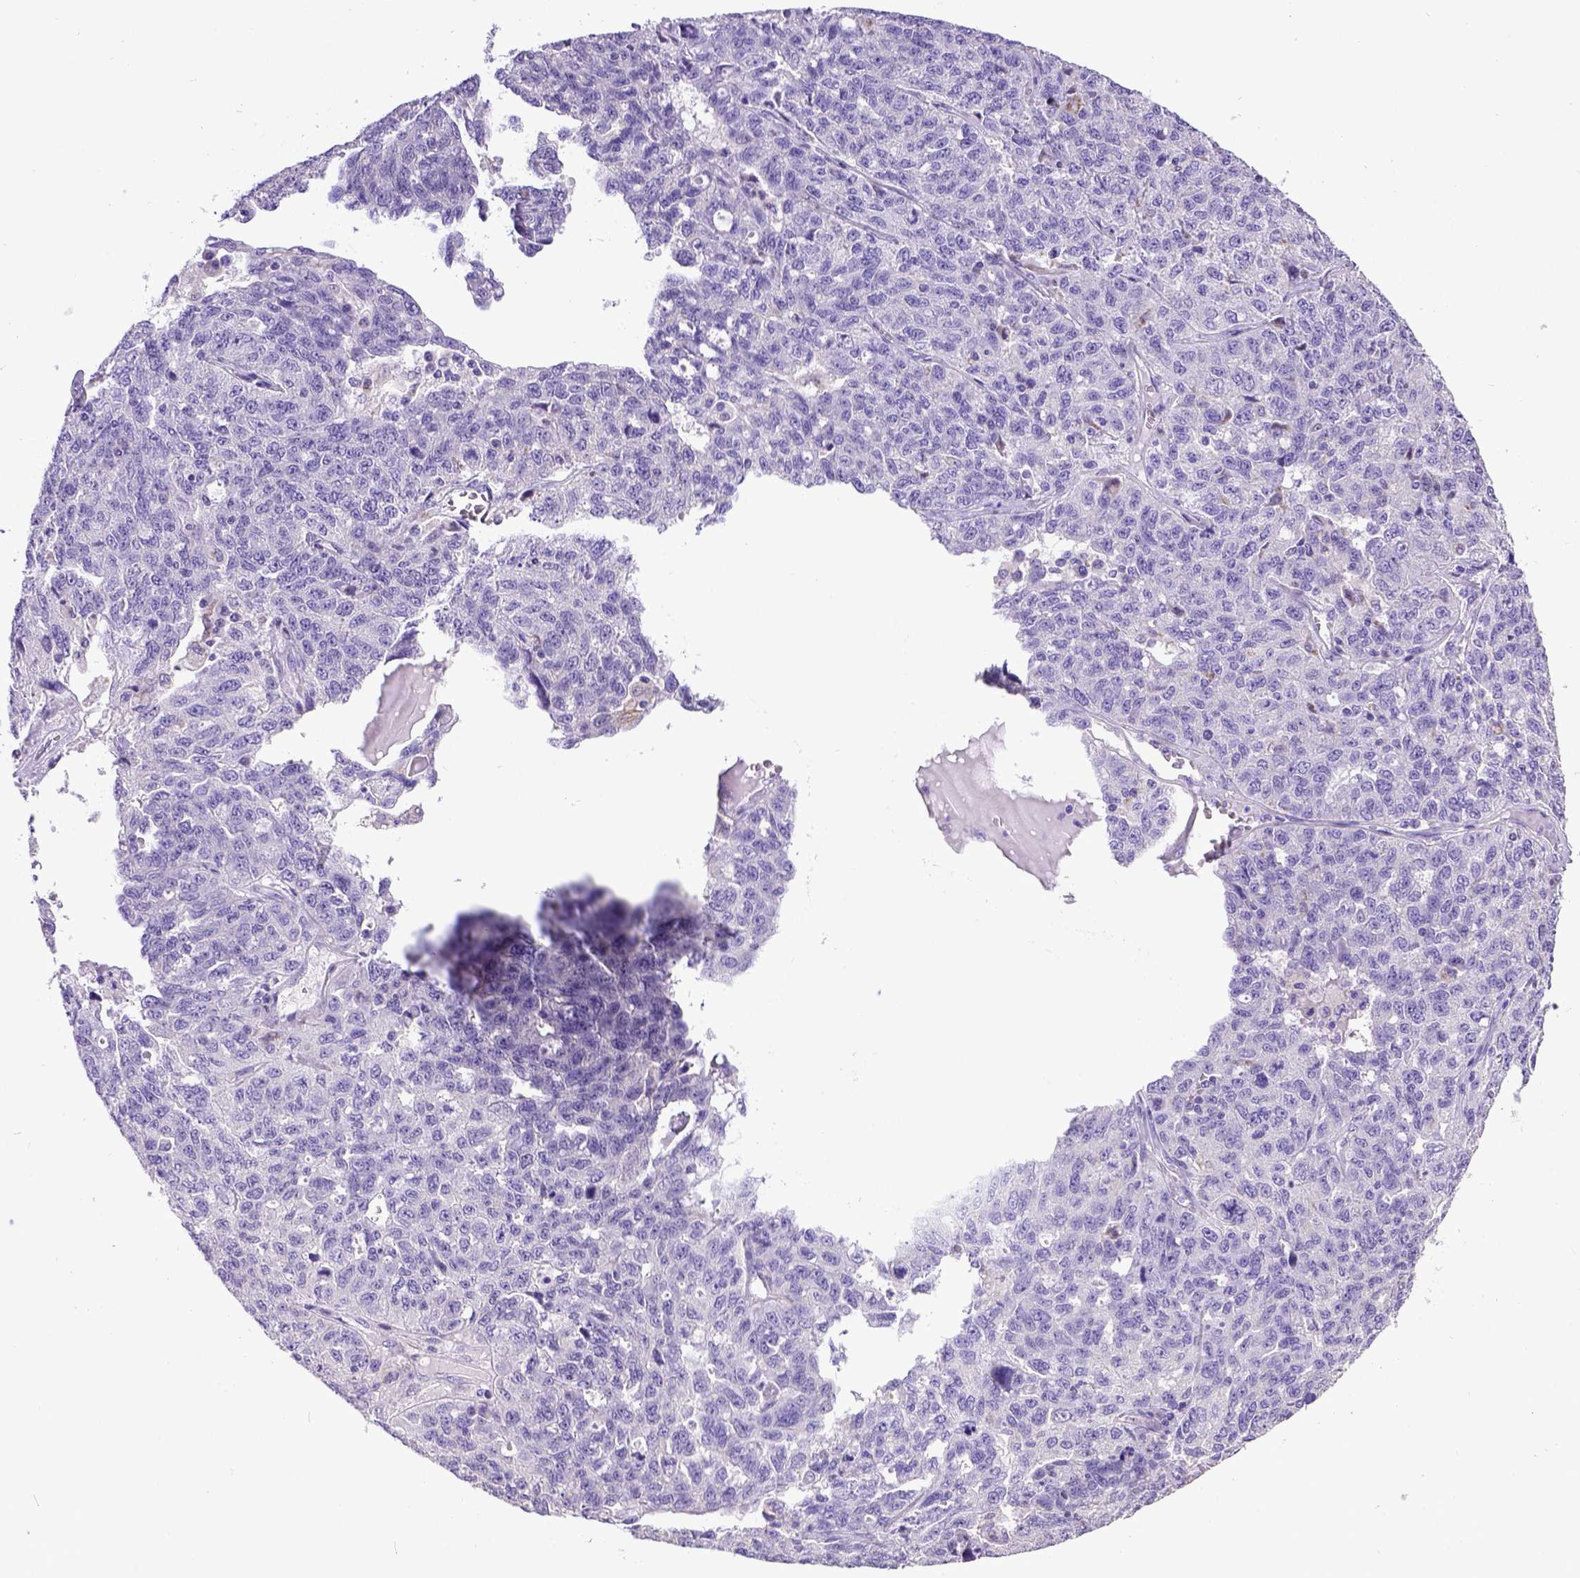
{"staining": {"intensity": "negative", "quantity": "none", "location": "none"}, "tissue": "ovarian cancer", "cell_type": "Tumor cells", "image_type": "cancer", "snomed": [{"axis": "morphology", "description": "Cystadenocarcinoma, serous, NOS"}, {"axis": "topography", "description": "Ovary"}], "caption": "A photomicrograph of human ovarian cancer (serous cystadenocarcinoma) is negative for staining in tumor cells.", "gene": "SPEF1", "patient": {"sex": "female", "age": 71}}